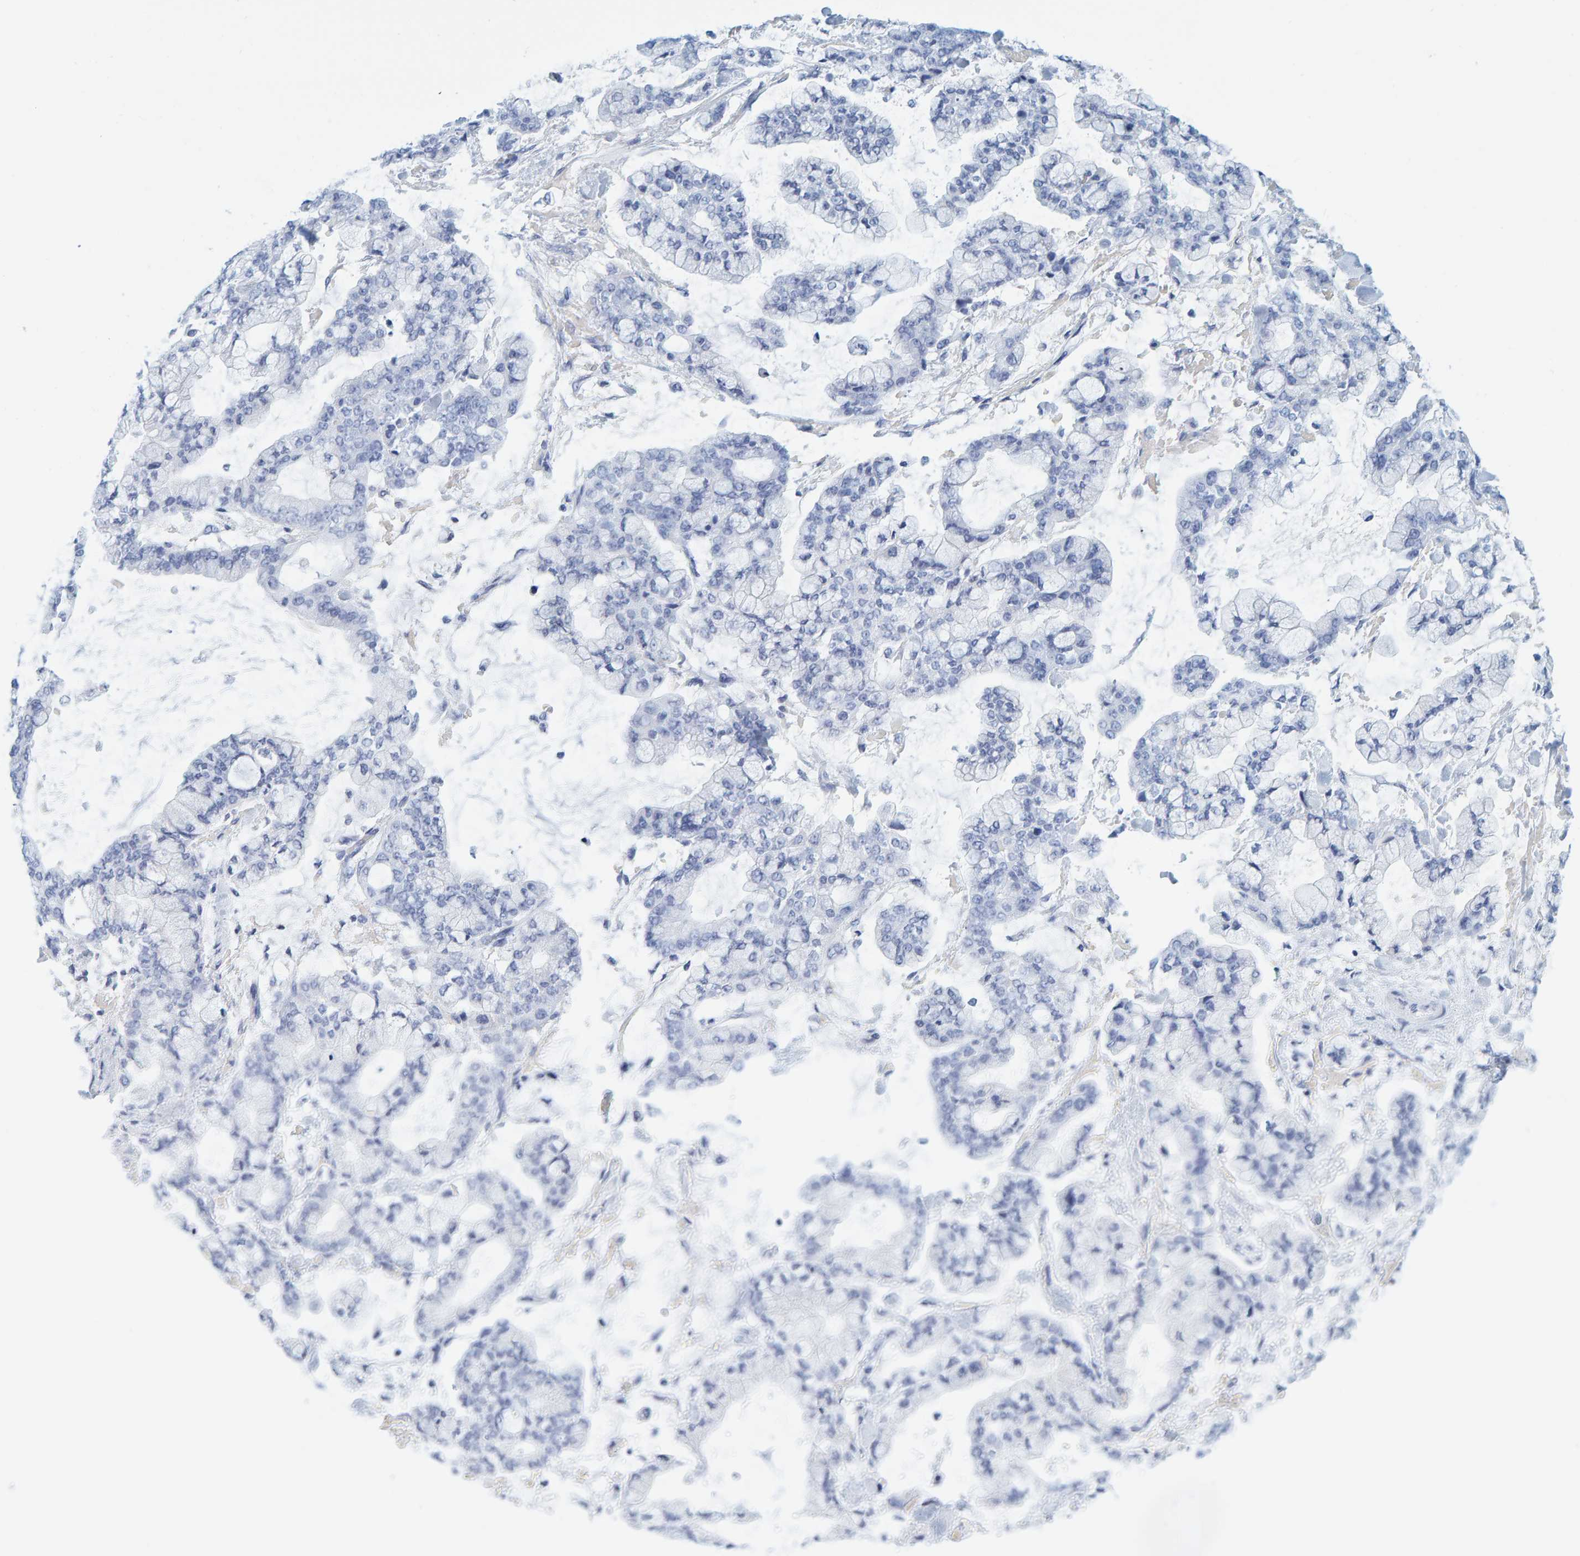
{"staining": {"intensity": "negative", "quantity": "none", "location": "none"}, "tissue": "stomach cancer", "cell_type": "Tumor cells", "image_type": "cancer", "snomed": [{"axis": "morphology", "description": "Normal tissue, NOS"}, {"axis": "morphology", "description": "Adenocarcinoma, NOS"}, {"axis": "topography", "description": "Stomach, upper"}, {"axis": "topography", "description": "Stomach"}], "caption": "Adenocarcinoma (stomach) was stained to show a protein in brown. There is no significant expression in tumor cells. (DAB (3,3'-diaminobenzidine) immunohistochemistry (IHC), high magnification).", "gene": "SFTPC", "patient": {"sex": "male", "age": 76}}